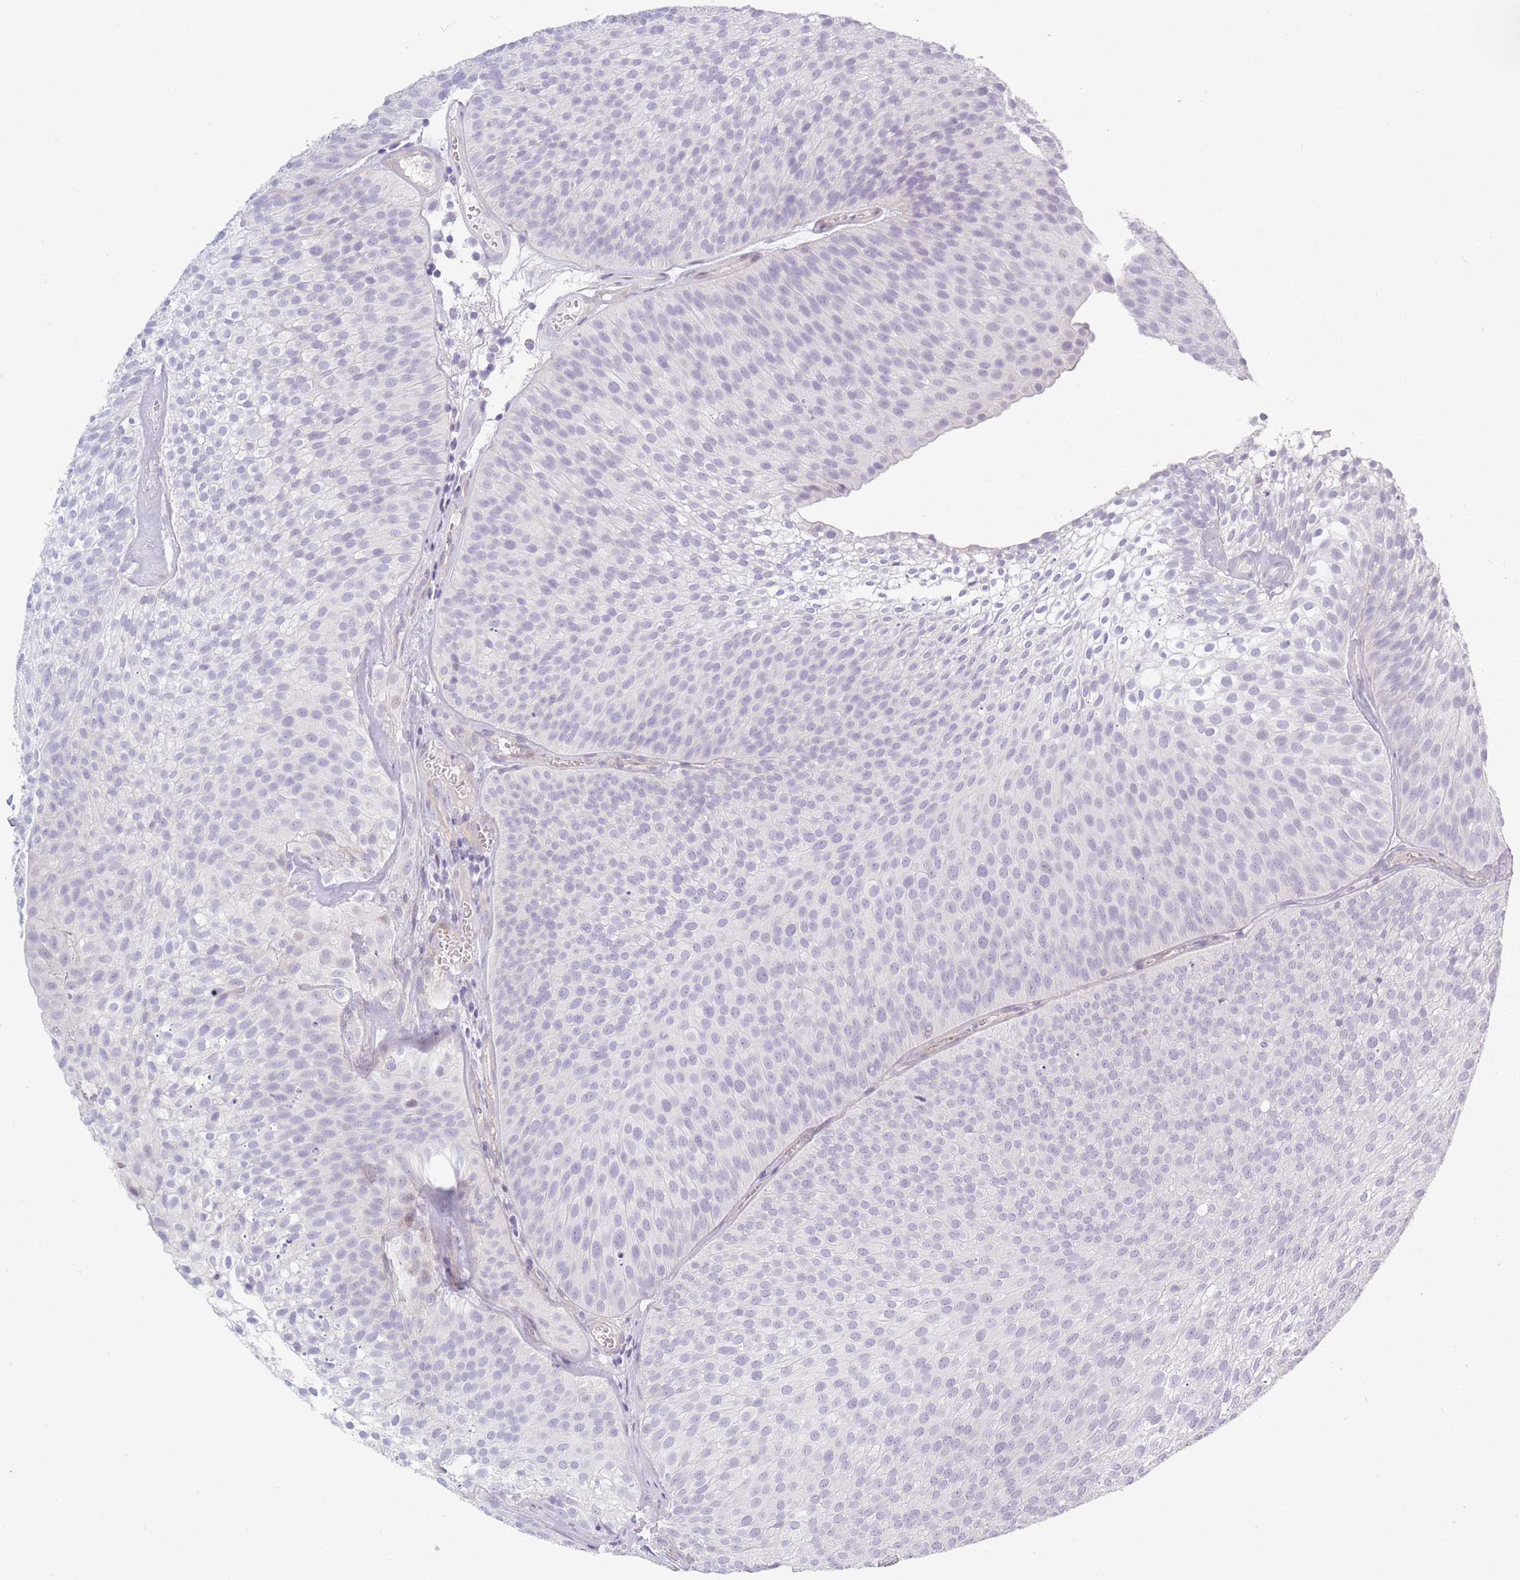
{"staining": {"intensity": "negative", "quantity": "none", "location": "none"}, "tissue": "urothelial cancer", "cell_type": "Tumor cells", "image_type": "cancer", "snomed": [{"axis": "morphology", "description": "Urothelial carcinoma, Low grade"}, {"axis": "topography", "description": "Urinary bladder"}], "caption": "DAB (3,3'-diaminobenzidine) immunohistochemical staining of urothelial cancer exhibits no significant positivity in tumor cells. (Brightfield microscopy of DAB (3,3'-diaminobenzidine) IHC at high magnification).", "gene": "PLEKHG2", "patient": {"sex": "male", "age": 91}}